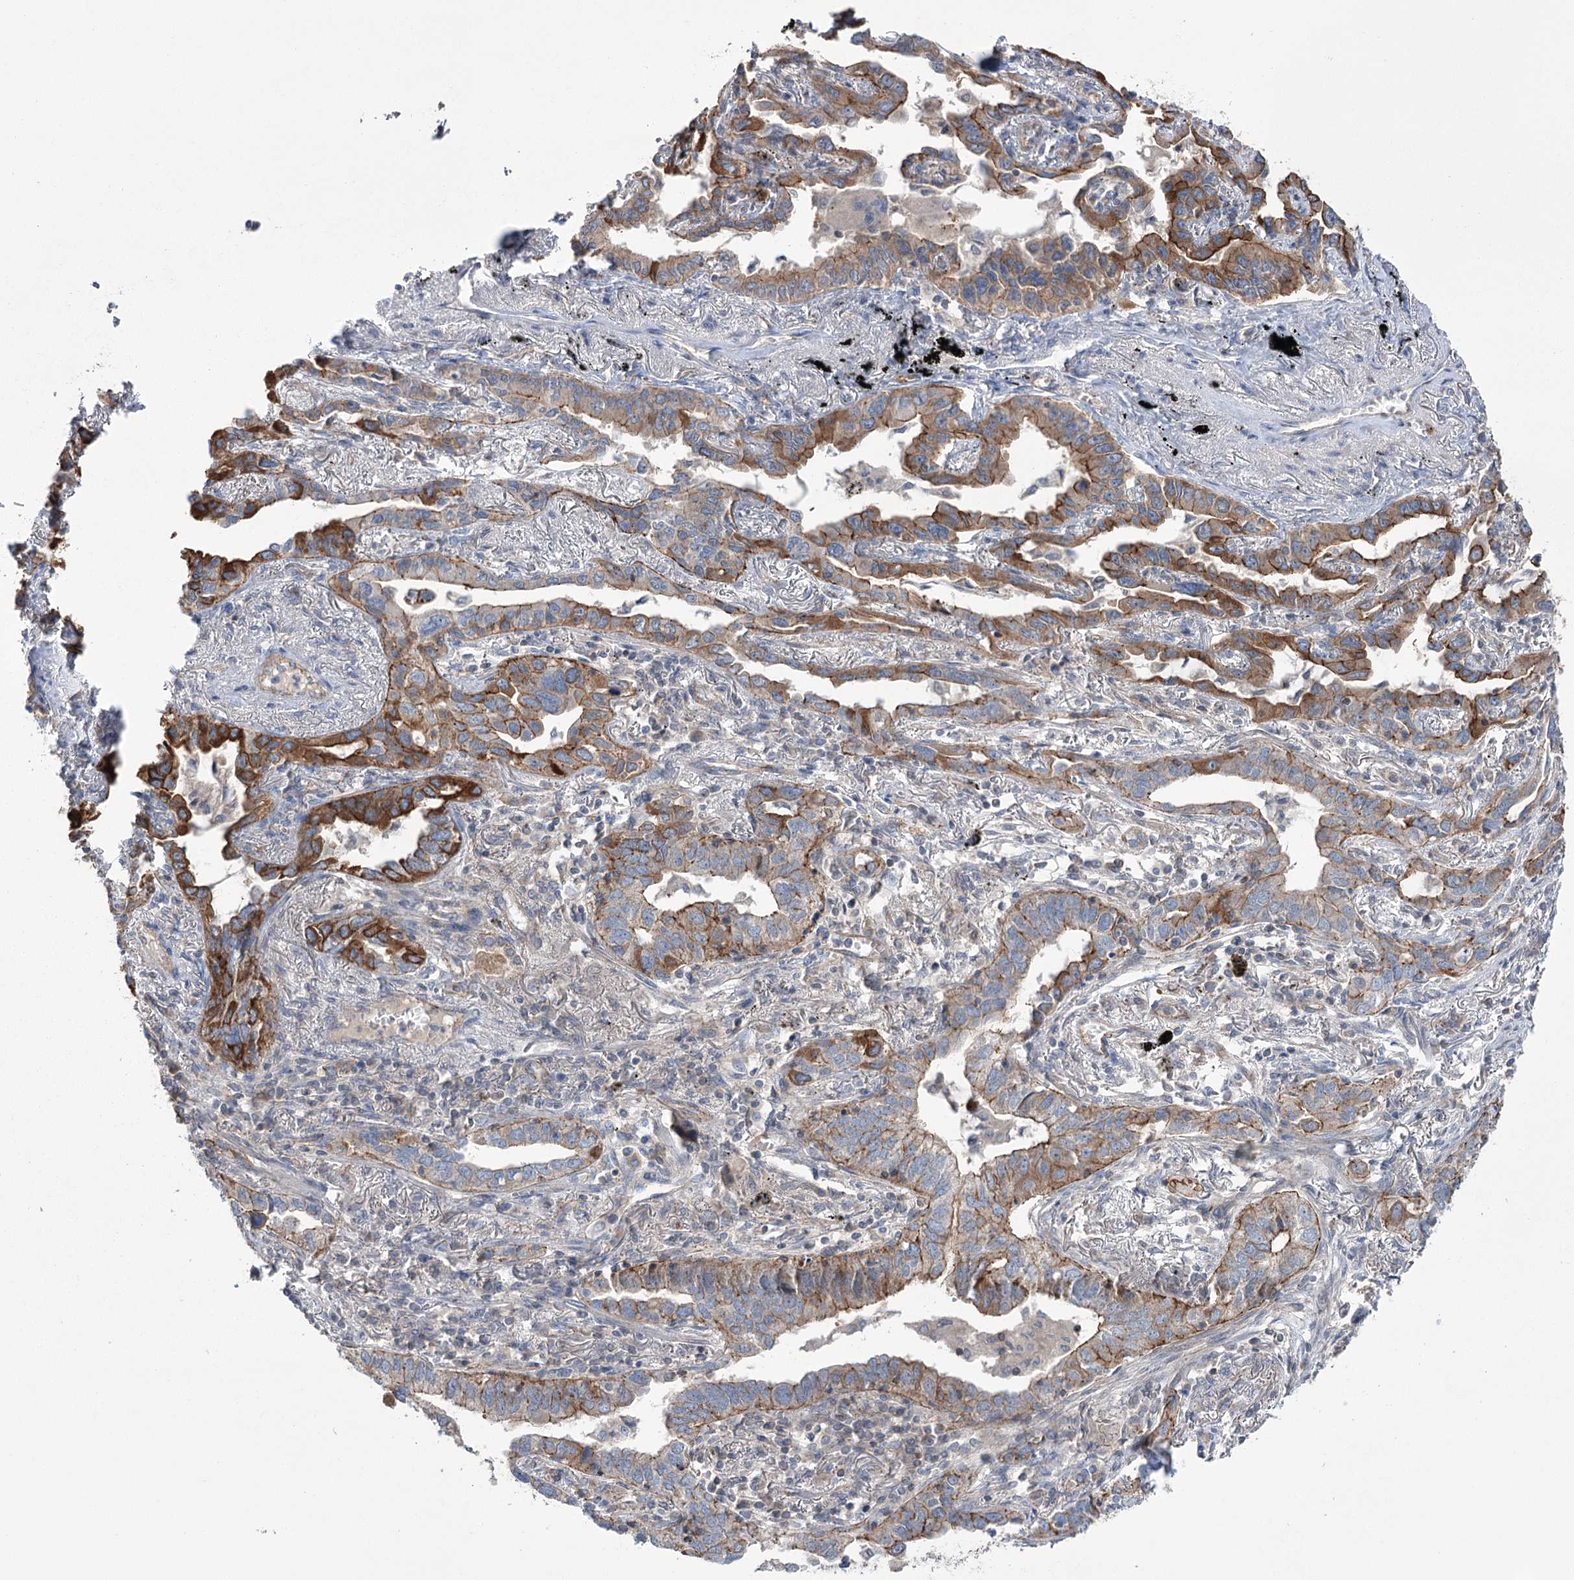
{"staining": {"intensity": "moderate", "quantity": ">75%", "location": "cytoplasmic/membranous"}, "tissue": "lung cancer", "cell_type": "Tumor cells", "image_type": "cancer", "snomed": [{"axis": "morphology", "description": "Adenocarcinoma, NOS"}, {"axis": "topography", "description": "Lung"}], "caption": "DAB immunohistochemical staining of human adenocarcinoma (lung) reveals moderate cytoplasmic/membranous protein positivity in approximately >75% of tumor cells.", "gene": "TRIM71", "patient": {"sex": "male", "age": 67}}